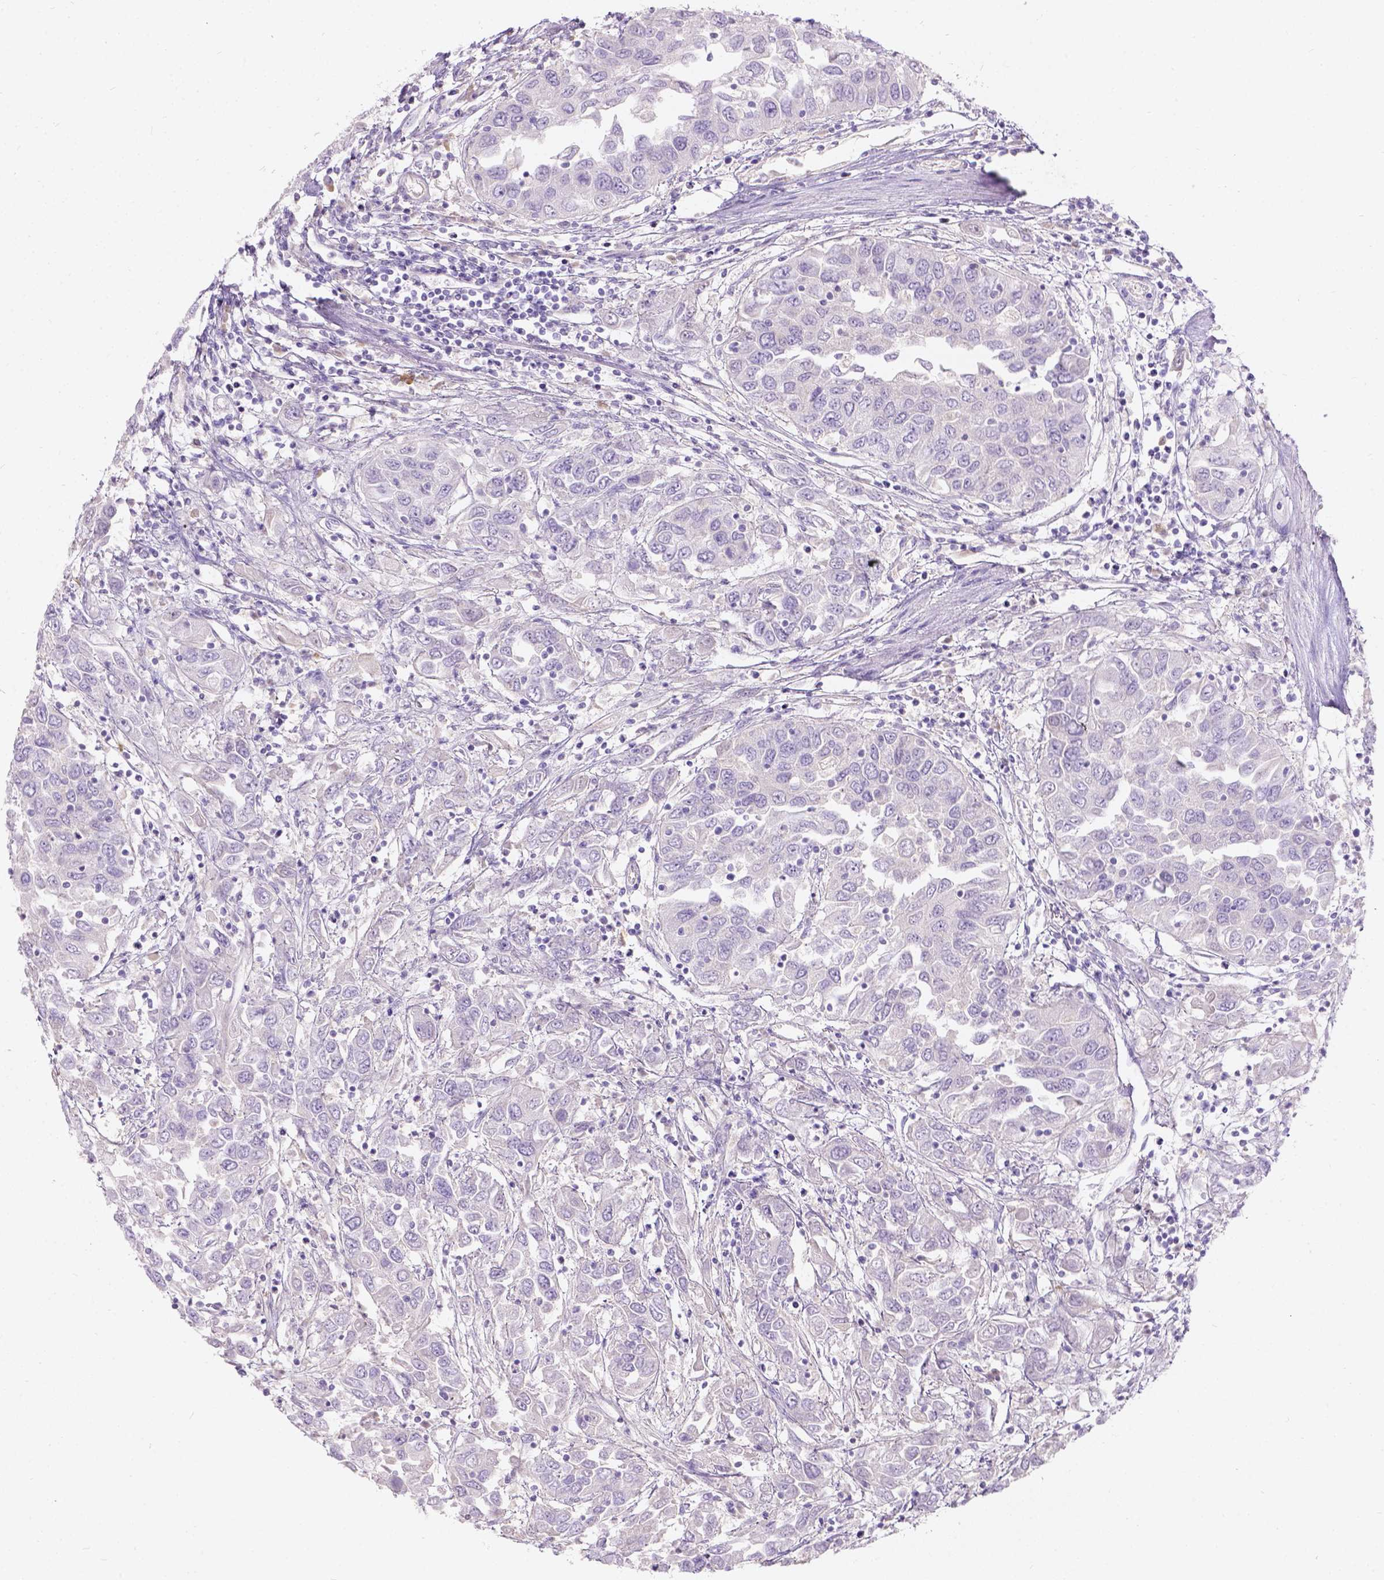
{"staining": {"intensity": "negative", "quantity": "none", "location": "none"}, "tissue": "urothelial cancer", "cell_type": "Tumor cells", "image_type": "cancer", "snomed": [{"axis": "morphology", "description": "Urothelial carcinoma, High grade"}, {"axis": "topography", "description": "Urinary bladder"}], "caption": "The immunohistochemistry photomicrograph has no significant staining in tumor cells of urothelial carcinoma (high-grade) tissue.", "gene": "GAL3ST2", "patient": {"sex": "male", "age": 76}}